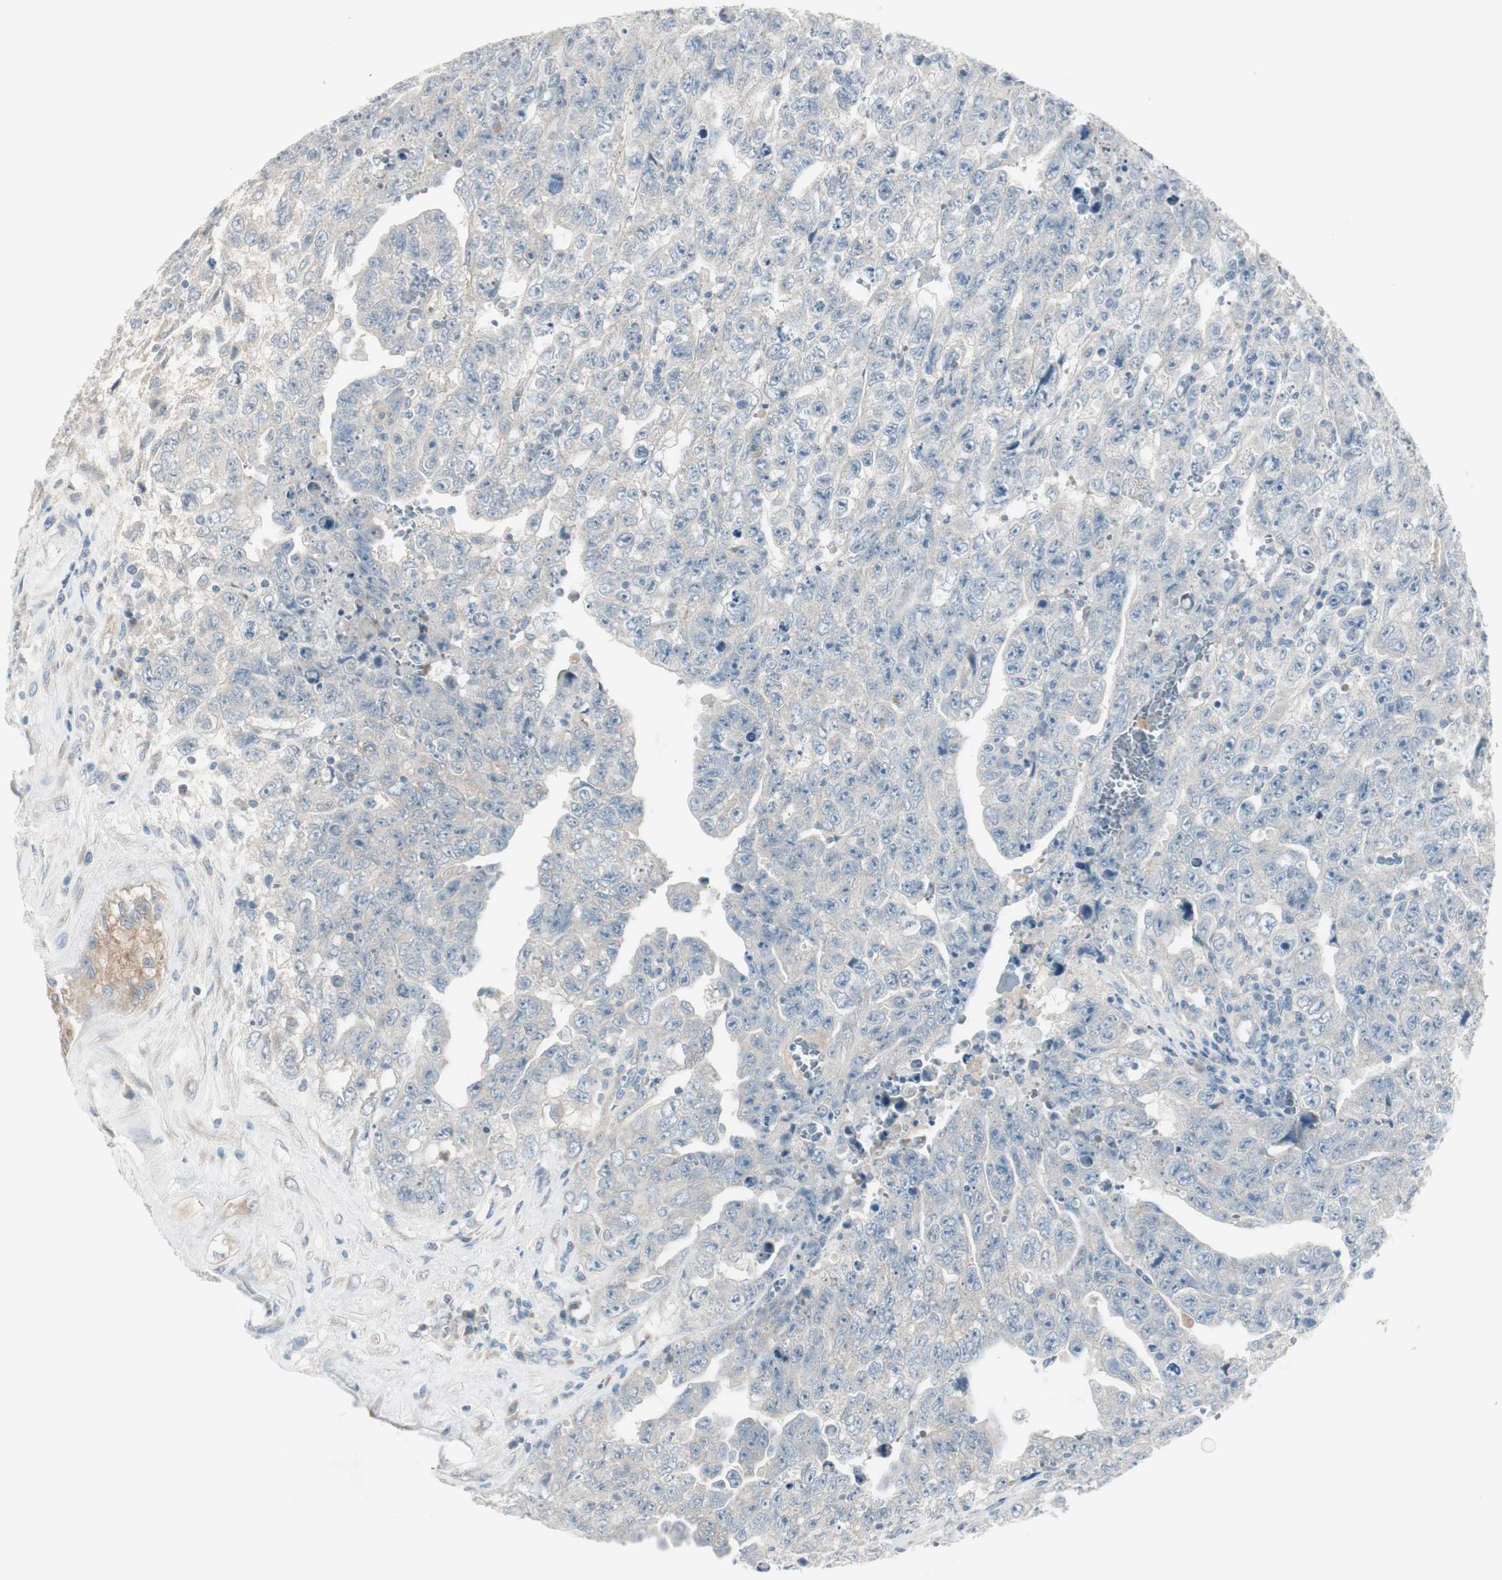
{"staining": {"intensity": "weak", "quantity": "<25%", "location": "cytoplasmic/membranous"}, "tissue": "testis cancer", "cell_type": "Tumor cells", "image_type": "cancer", "snomed": [{"axis": "morphology", "description": "Carcinoma, Embryonal, NOS"}, {"axis": "topography", "description": "Testis"}], "caption": "Tumor cells show no significant positivity in embryonal carcinoma (testis).", "gene": "MAPRE3", "patient": {"sex": "male", "age": 28}}